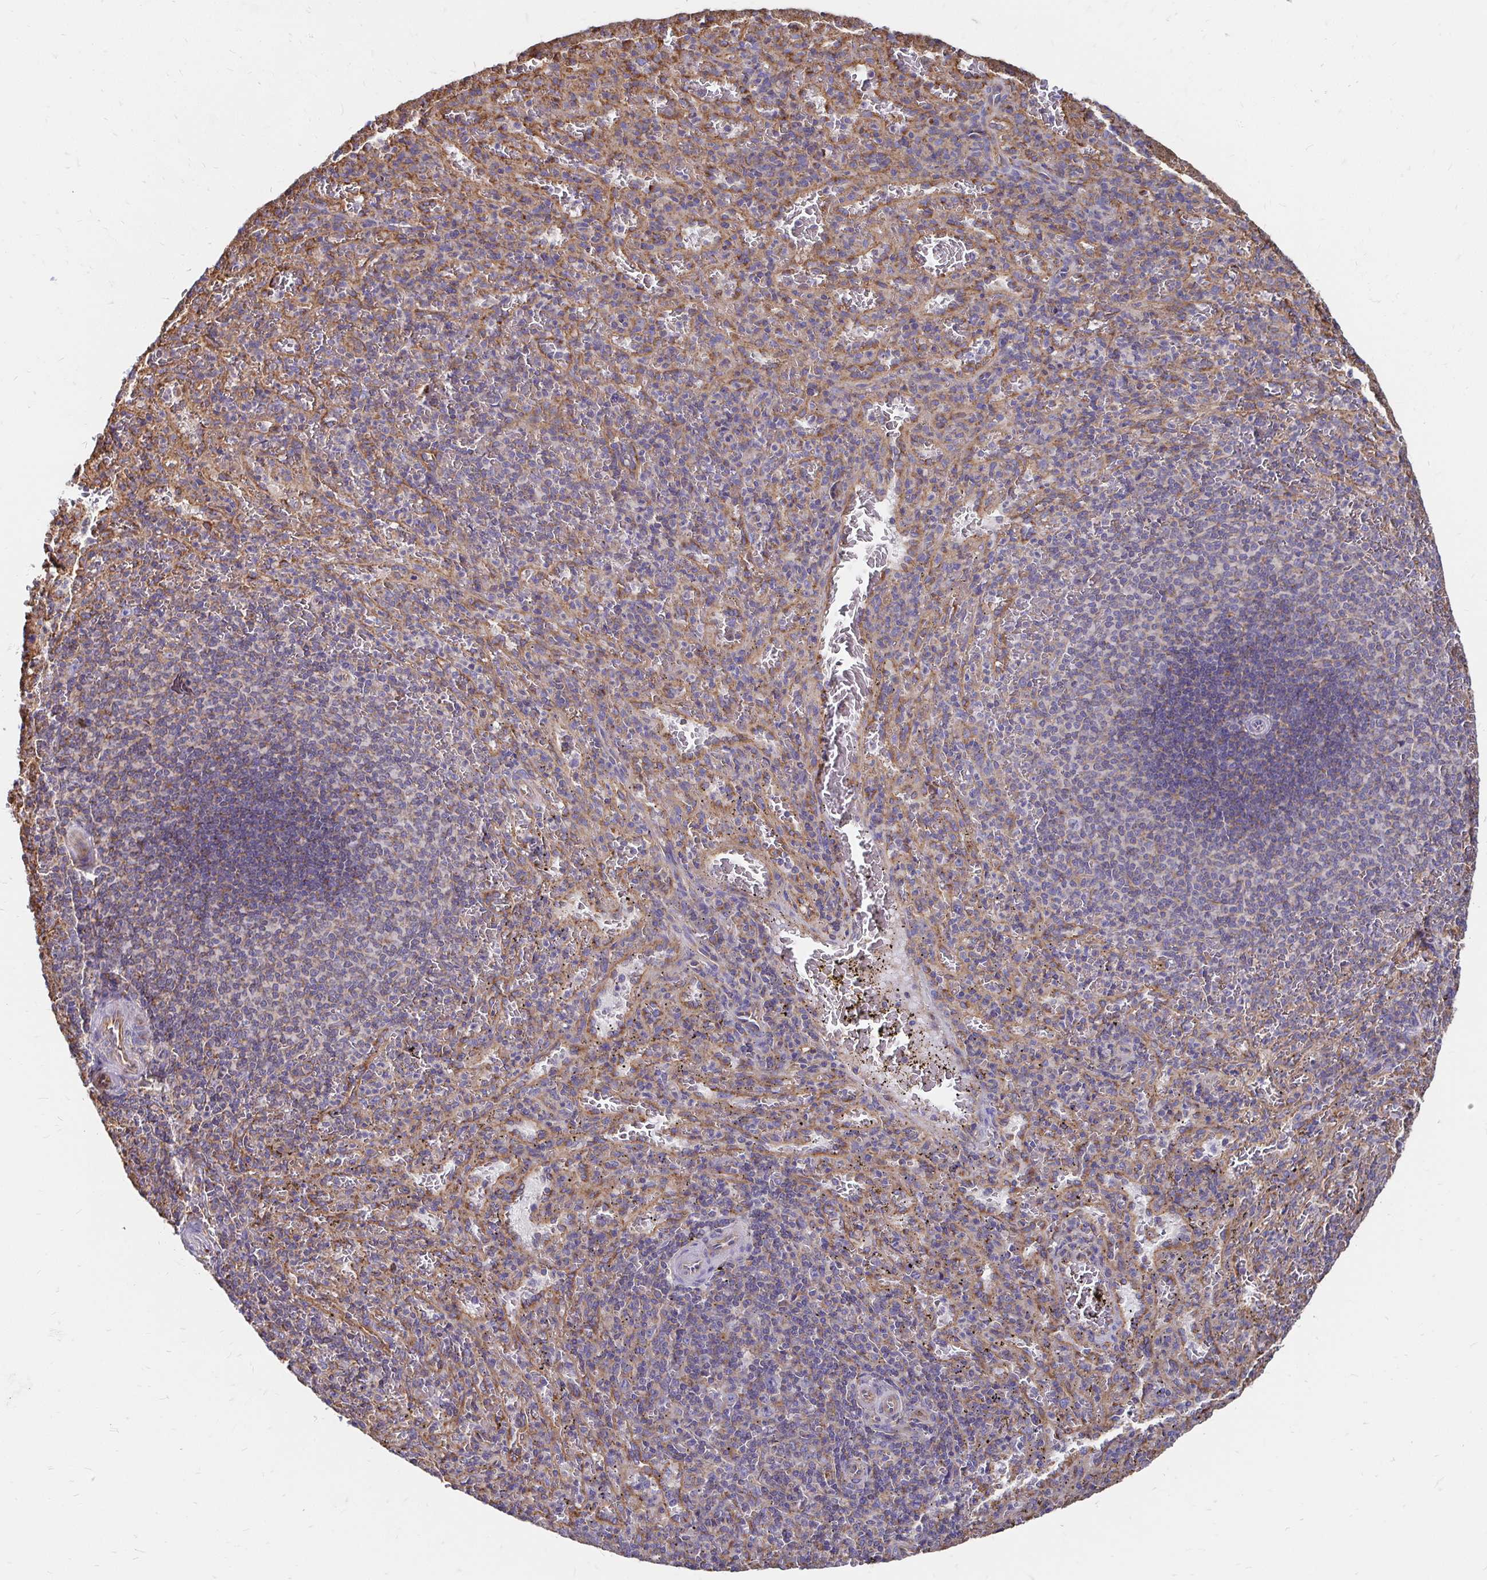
{"staining": {"intensity": "moderate", "quantity": "25%-75%", "location": "cytoplasmic/membranous"}, "tissue": "spleen", "cell_type": "Cells in red pulp", "image_type": "normal", "snomed": [{"axis": "morphology", "description": "Normal tissue, NOS"}, {"axis": "topography", "description": "Spleen"}], "caption": "A high-resolution image shows immunohistochemistry (IHC) staining of normal spleen, which reveals moderate cytoplasmic/membranous expression in approximately 25%-75% of cells in red pulp.", "gene": "CLTC", "patient": {"sex": "male", "age": 57}}